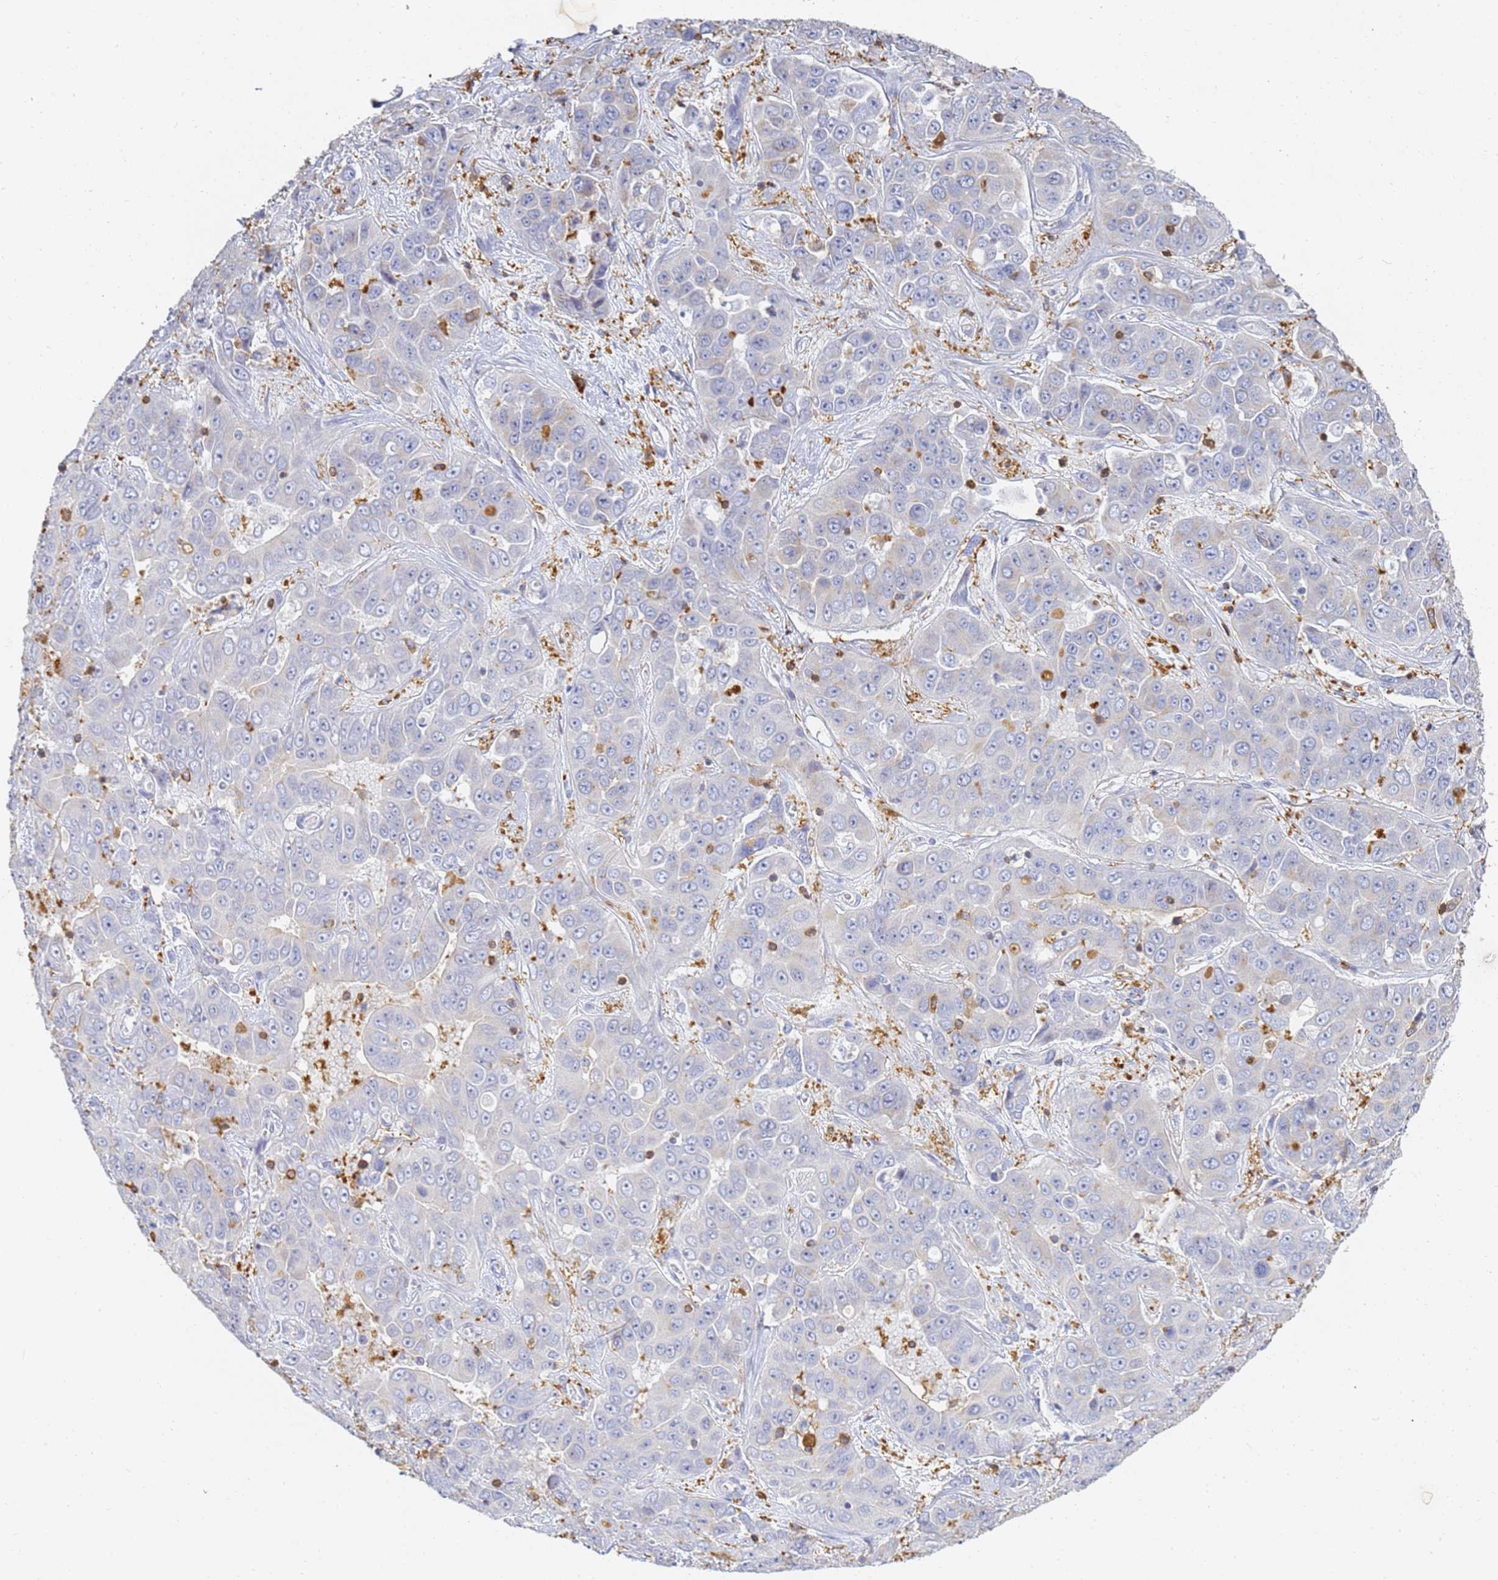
{"staining": {"intensity": "negative", "quantity": "none", "location": "none"}, "tissue": "liver cancer", "cell_type": "Tumor cells", "image_type": "cancer", "snomed": [{"axis": "morphology", "description": "Cholangiocarcinoma"}, {"axis": "topography", "description": "Liver"}], "caption": "The histopathology image exhibits no staining of tumor cells in cholangiocarcinoma (liver). The staining is performed using DAB brown chromogen with nuclei counter-stained in using hematoxylin.", "gene": "BIN2", "patient": {"sex": "female", "age": 52}}